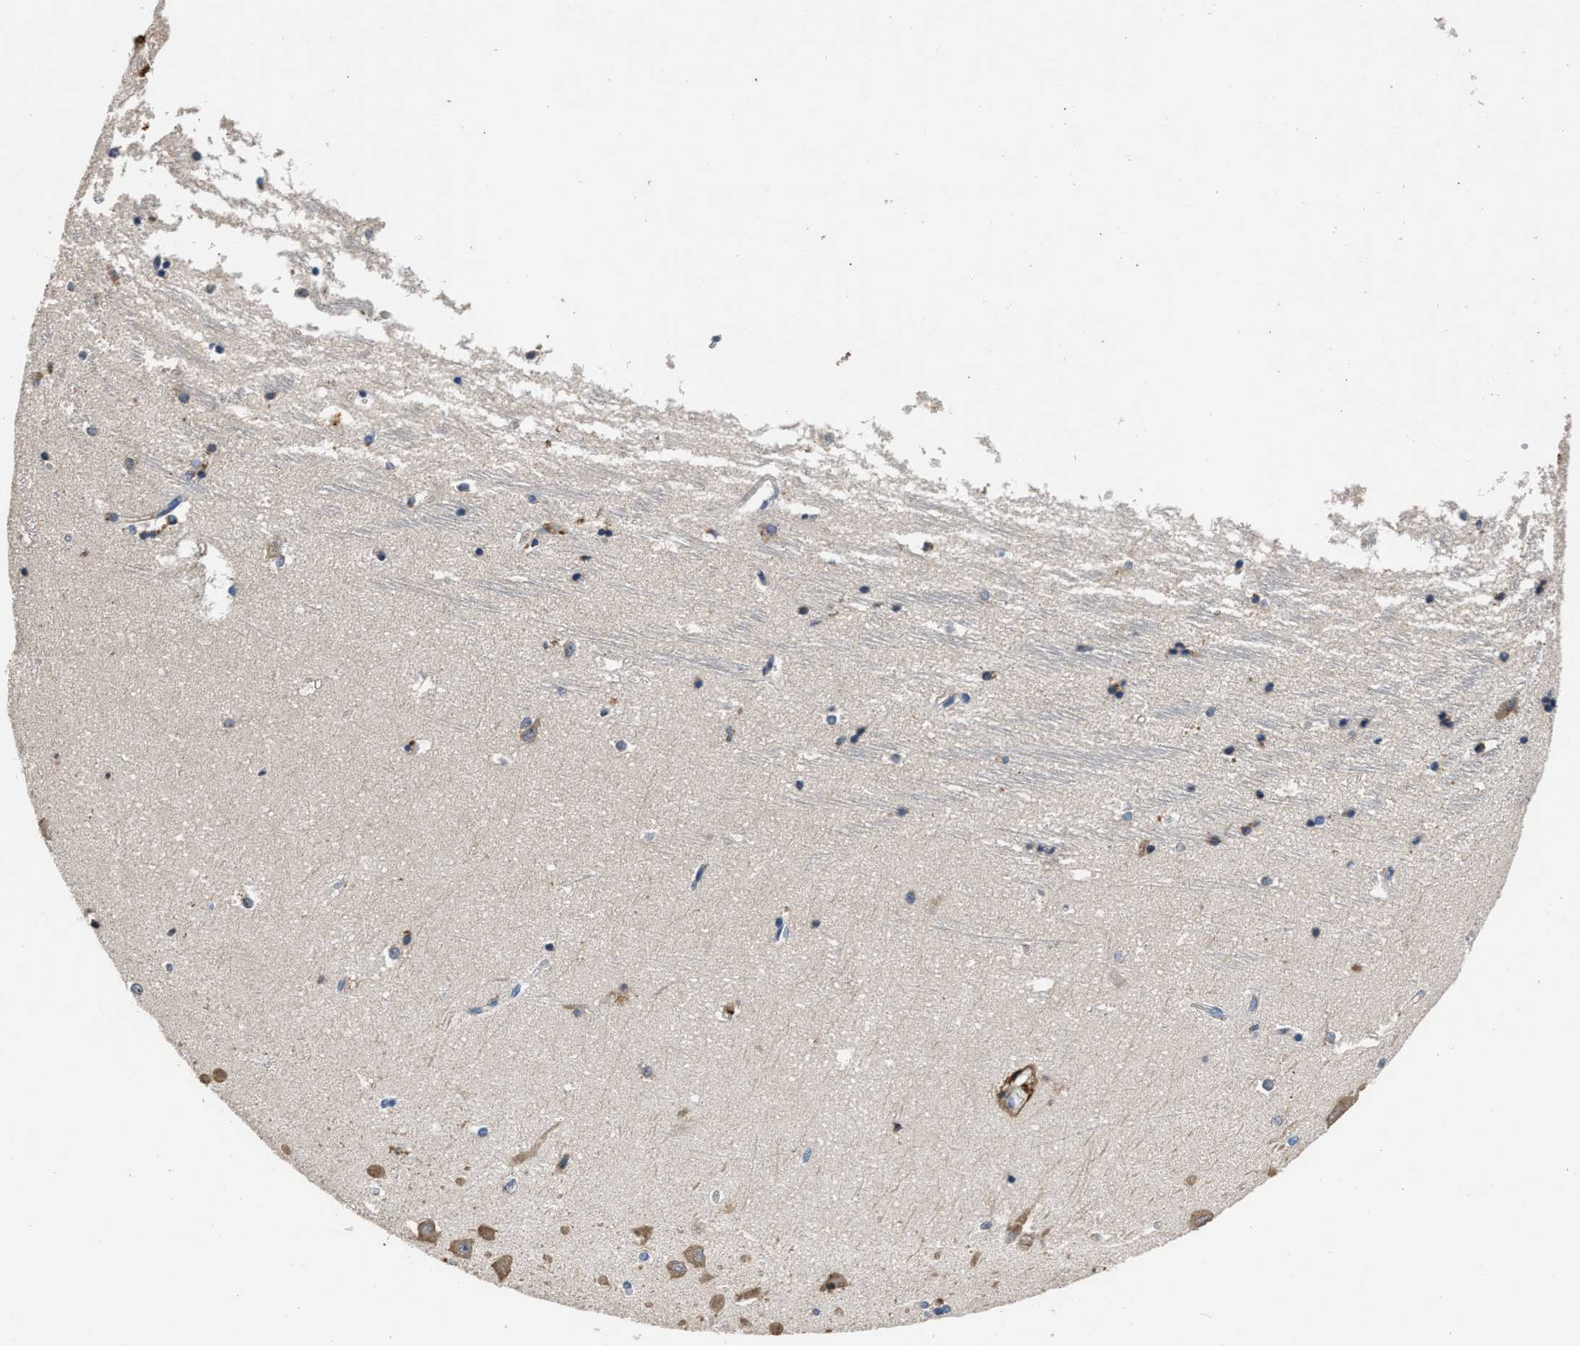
{"staining": {"intensity": "negative", "quantity": "none", "location": "none"}, "tissue": "hippocampus", "cell_type": "Glial cells", "image_type": "normal", "snomed": [{"axis": "morphology", "description": "Normal tissue, NOS"}, {"axis": "topography", "description": "Hippocampus"}], "caption": "Glial cells are negative for brown protein staining in benign hippocampus.", "gene": "C3", "patient": {"sex": "male", "age": 45}}